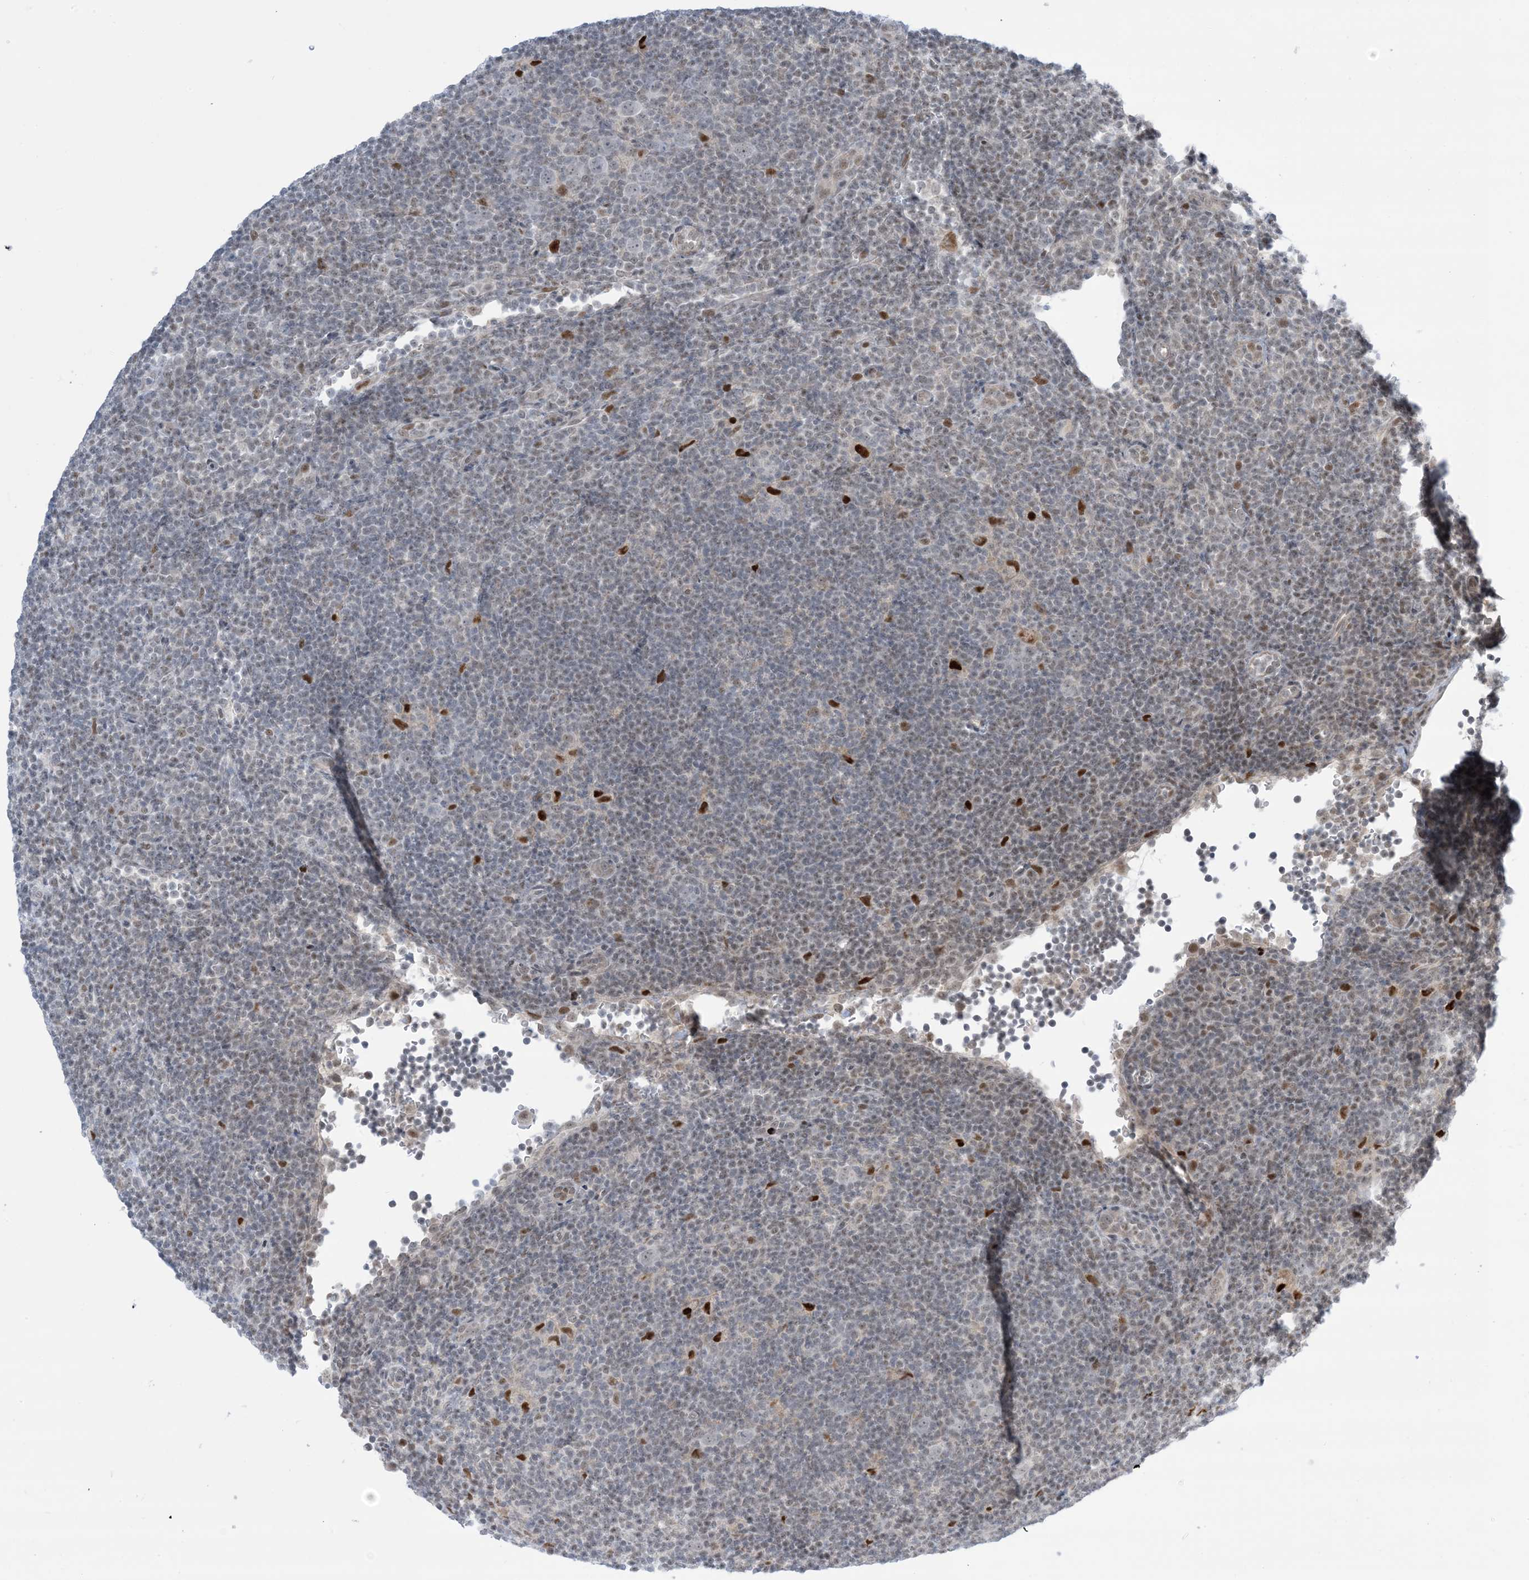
{"staining": {"intensity": "negative", "quantity": "none", "location": "none"}, "tissue": "lymphoma", "cell_type": "Tumor cells", "image_type": "cancer", "snomed": [{"axis": "morphology", "description": "Hodgkin's disease, NOS"}, {"axis": "topography", "description": "Lymph node"}], "caption": "Hodgkin's disease was stained to show a protein in brown. There is no significant positivity in tumor cells.", "gene": "TFPT", "patient": {"sex": "female", "age": 57}}